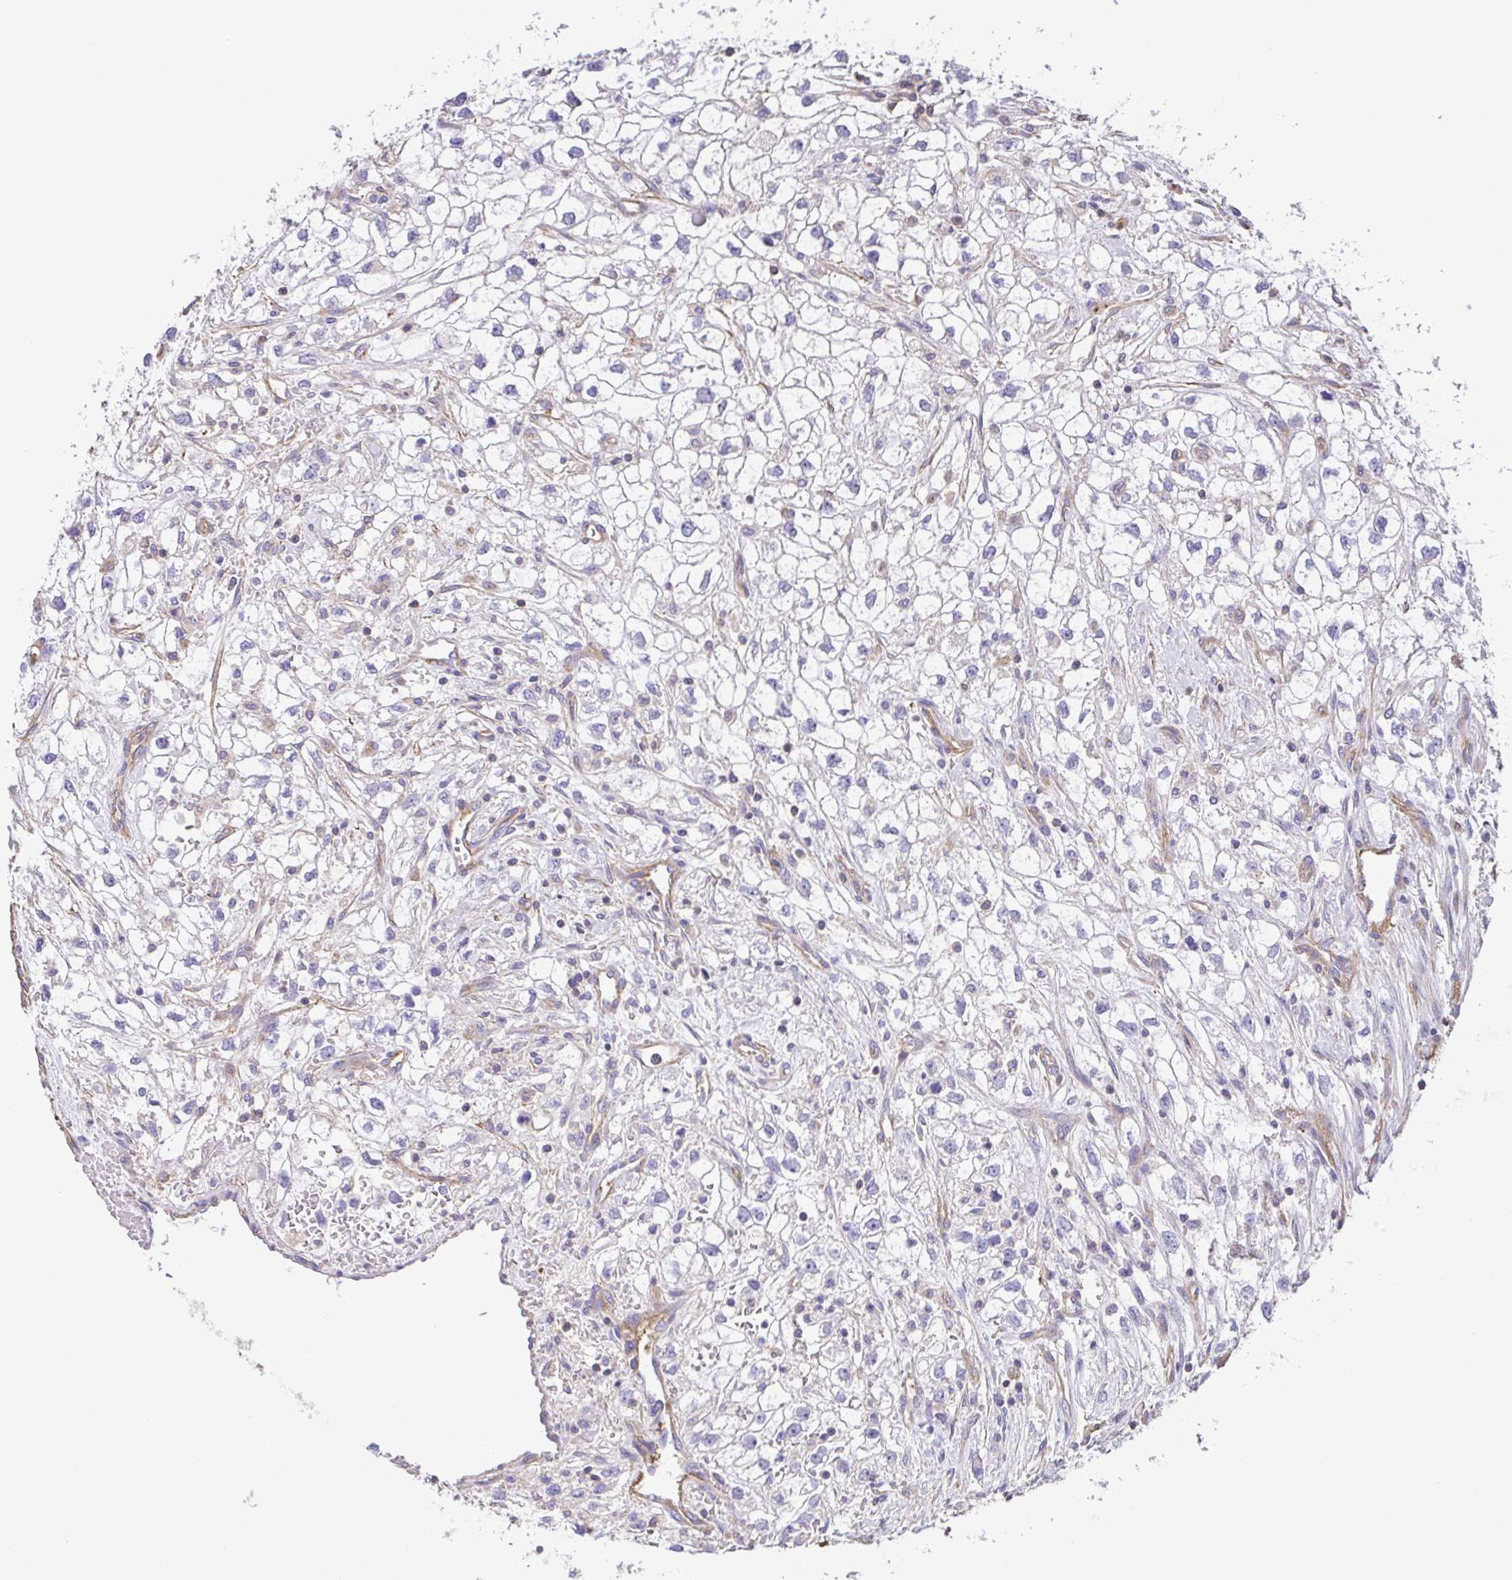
{"staining": {"intensity": "negative", "quantity": "none", "location": "none"}, "tissue": "renal cancer", "cell_type": "Tumor cells", "image_type": "cancer", "snomed": [{"axis": "morphology", "description": "Adenocarcinoma, NOS"}, {"axis": "topography", "description": "Kidney"}], "caption": "The immunohistochemistry micrograph has no significant staining in tumor cells of renal cancer (adenocarcinoma) tissue.", "gene": "MYL6", "patient": {"sex": "male", "age": 59}}